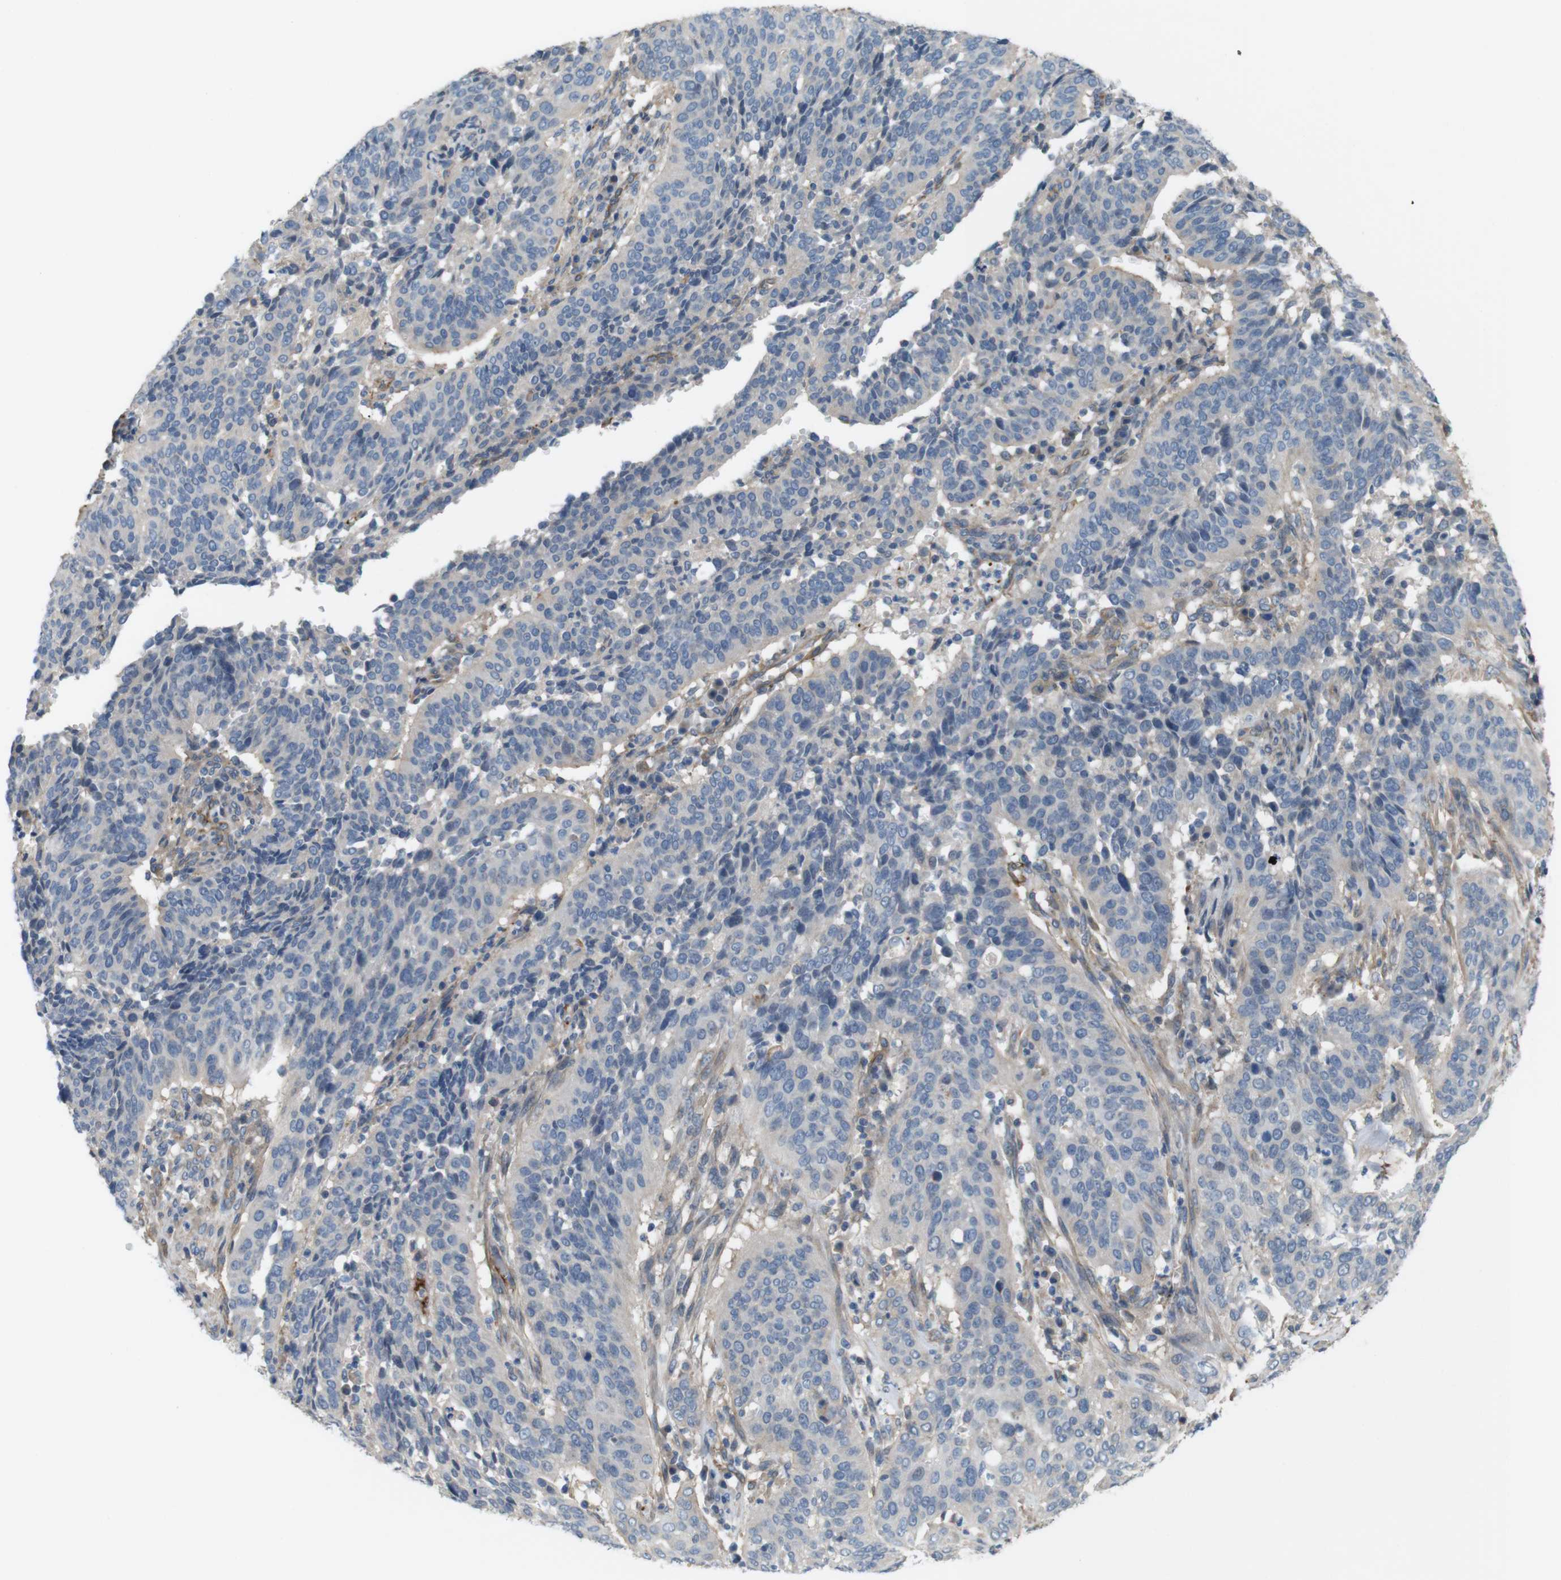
{"staining": {"intensity": "negative", "quantity": "none", "location": "none"}, "tissue": "cervical cancer", "cell_type": "Tumor cells", "image_type": "cancer", "snomed": [{"axis": "morphology", "description": "Normal tissue, NOS"}, {"axis": "morphology", "description": "Squamous cell carcinoma, NOS"}, {"axis": "topography", "description": "Cervix"}], "caption": "Immunohistochemistry (IHC) of human squamous cell carcinoma (cervical) demonstrates no expression in tumor cells.", "gene": "BVES", "patient": {"sex": "female", "age": 39}}